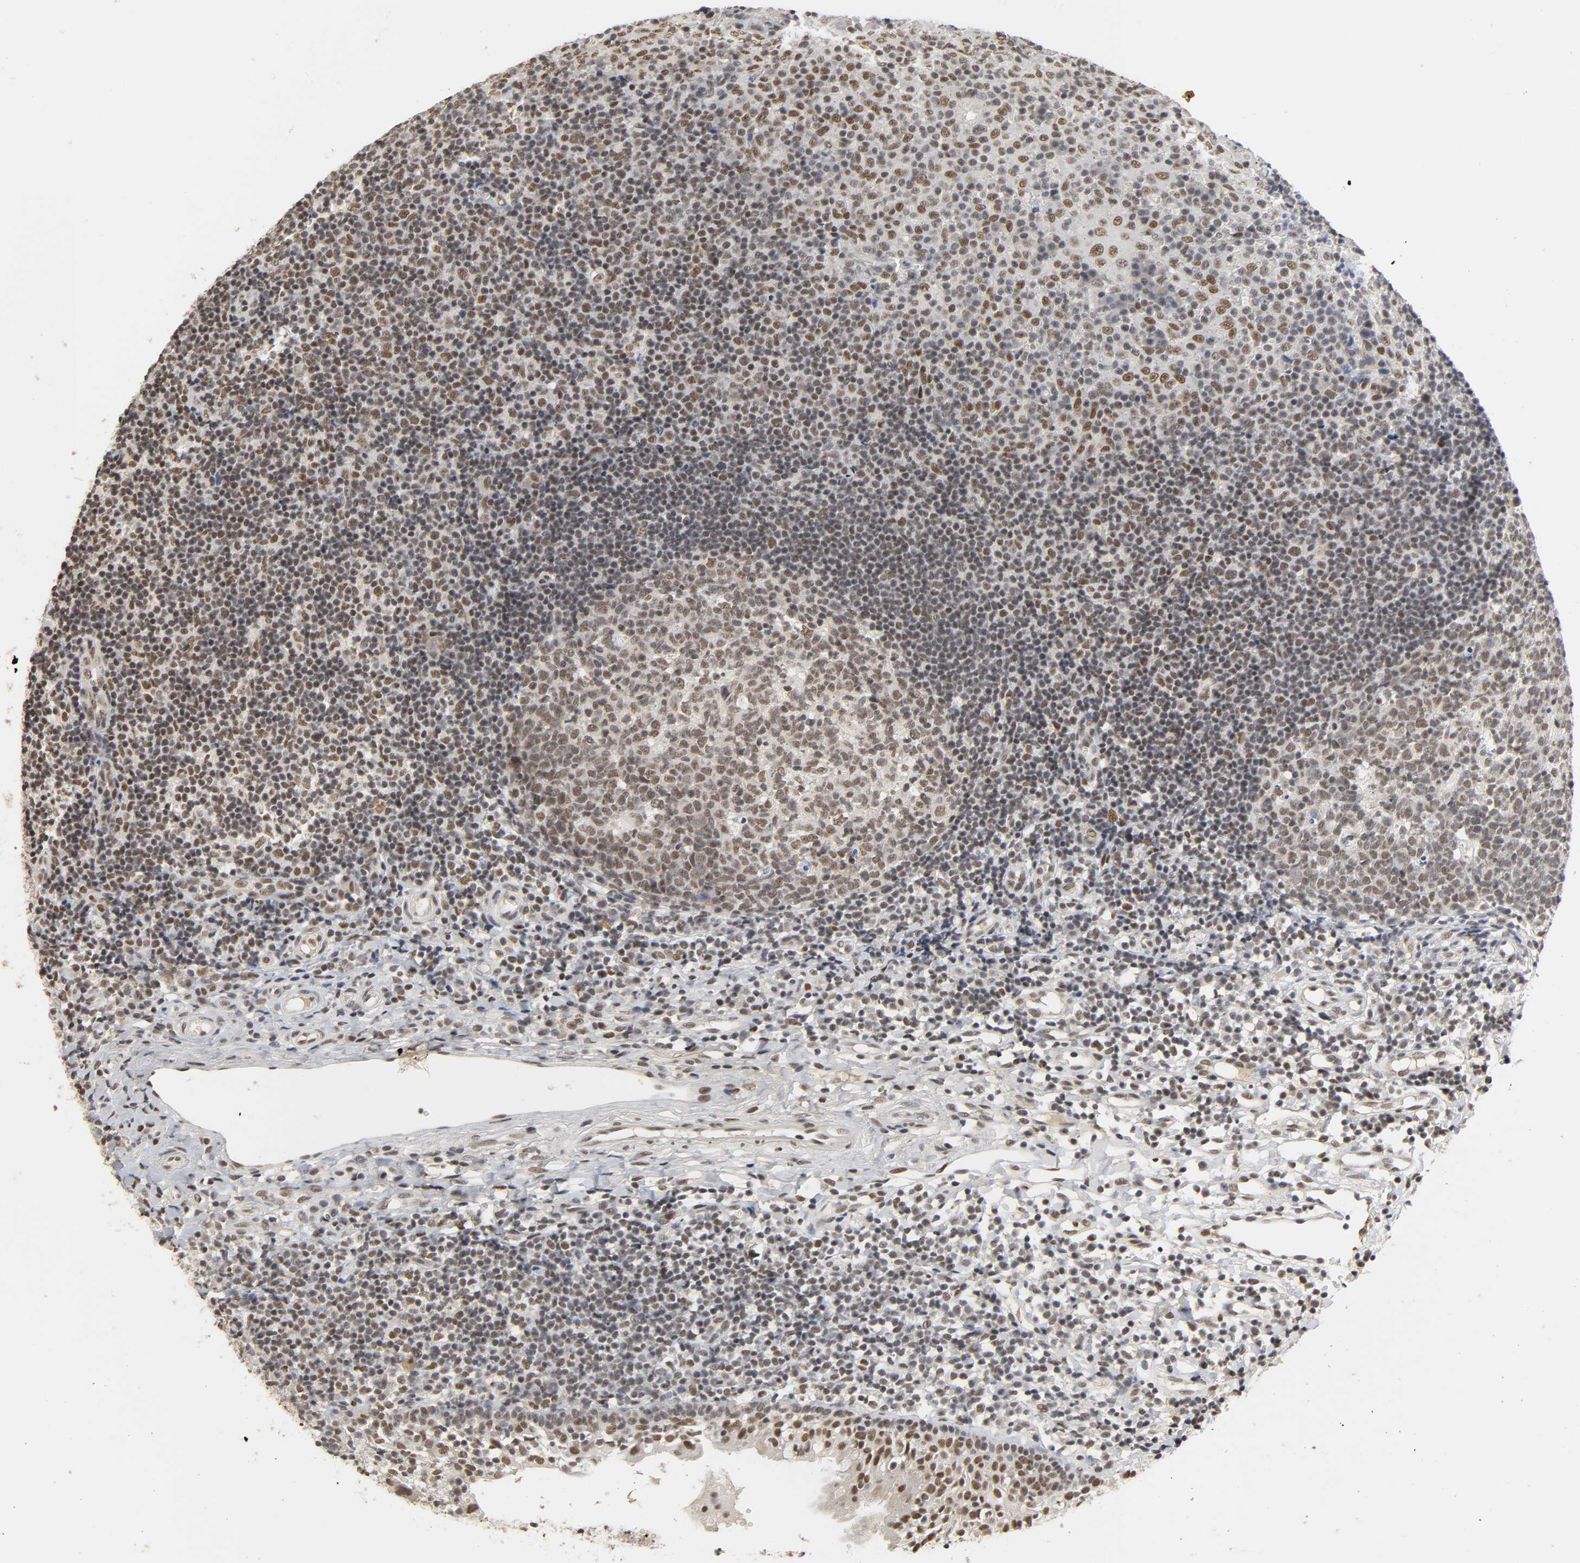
{"staining": {"intensity": "moderate", "quantity": ">75%", "location": "nuclear"}, "tissue": "tonsil", "cell_type": "Germinal center cells", "image_type": "normal", "snomed": [{"axis": "morphology", "description": "Normal tissue, NOS"}, {"axis": "topography", "description": "Tonsil"}], "caption": "Germinal center cells exhibit medium levels of moderate nuclear expression in approximately >75% of cells in normal tonsil.", "gene": "NCOA6", "patient": {"sex": "female", "age": 40}}